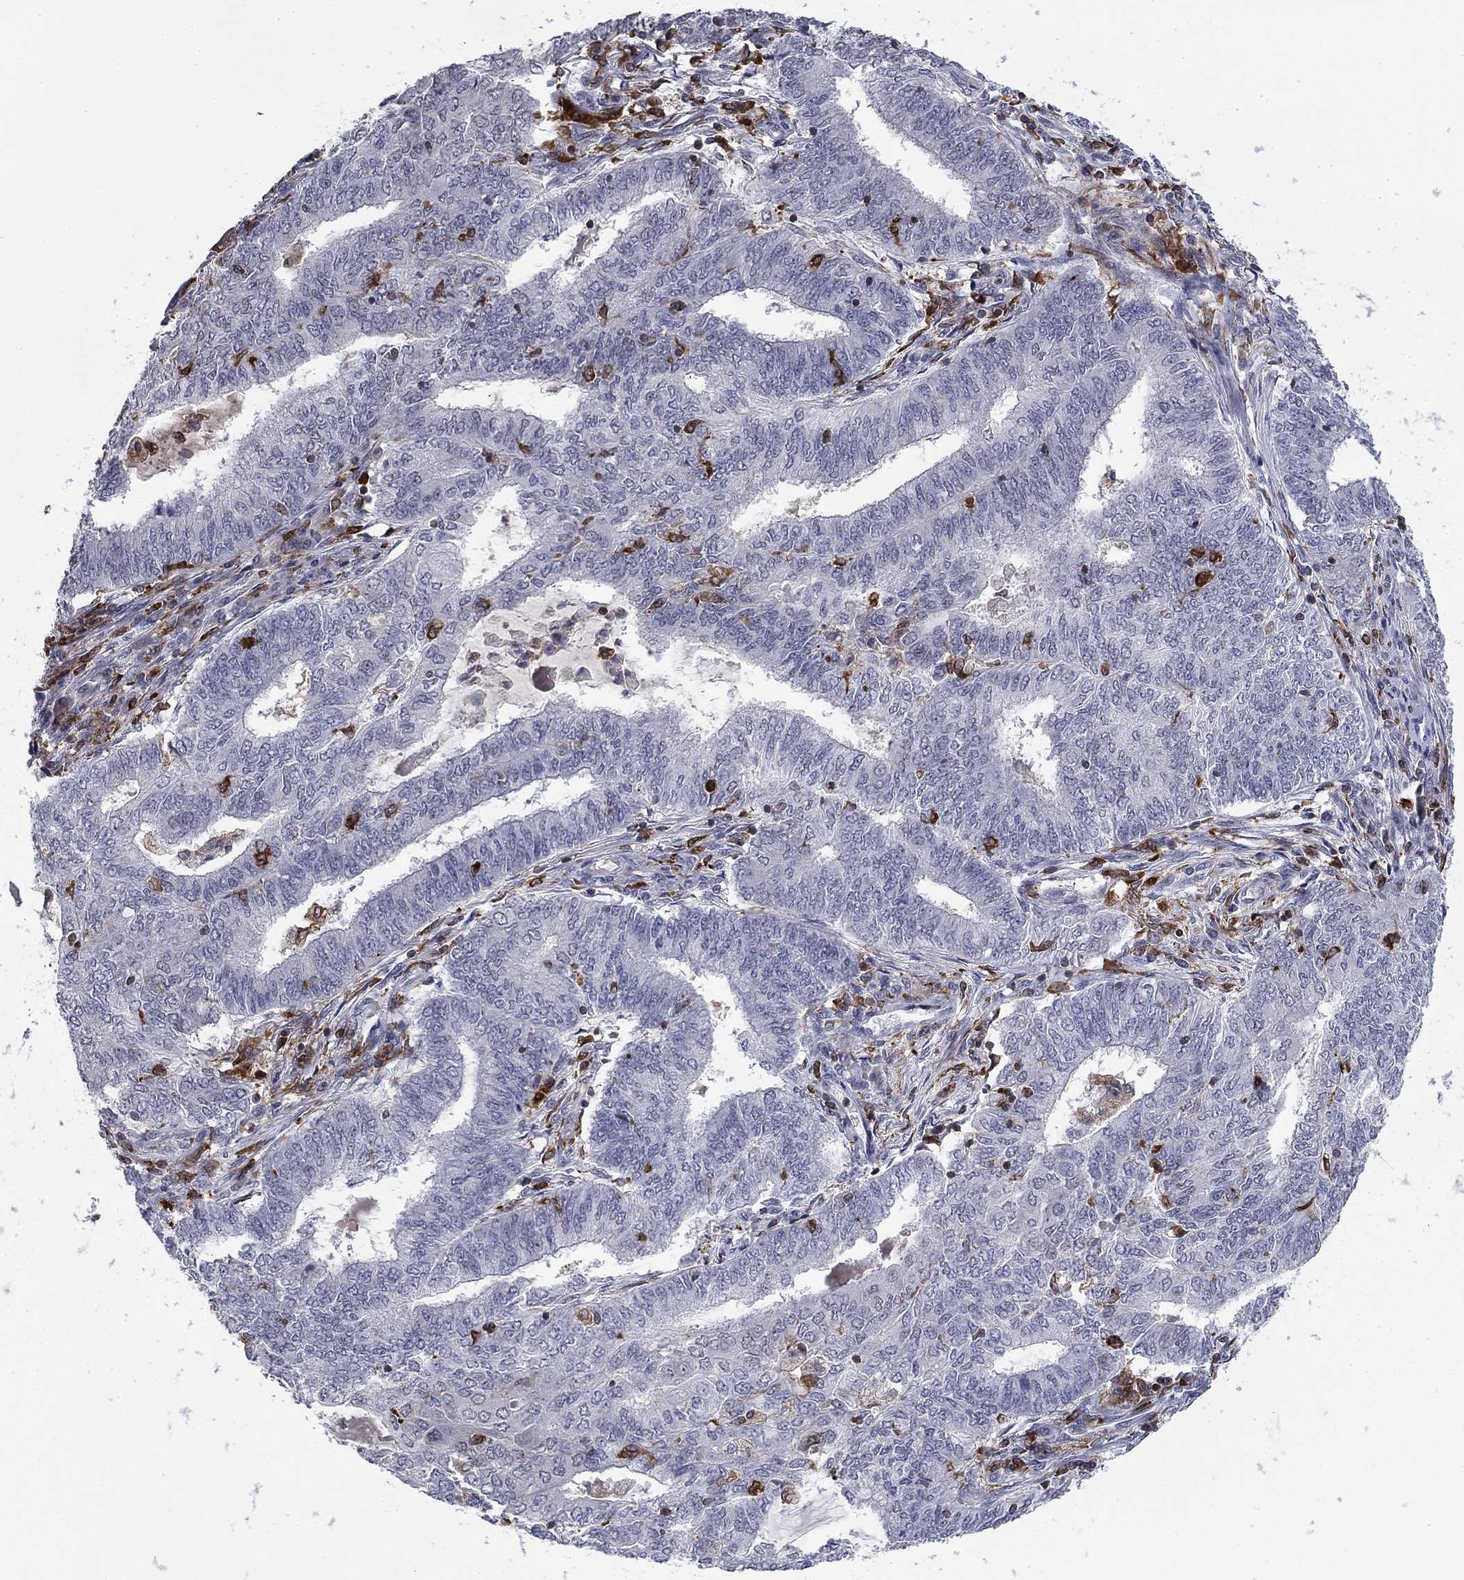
{"staining": {"intensity": "negative", "quantity": "none", "location": "none"}, "tissue": "endometrial cancer", "cell_type": "Tumor cells", "image_type": "cancer", "snomed": [{"axis": "morphology", "description": "Adenocarcinoma, NOS"}, {"axis": "topography", "description": "Endometrium"}], "caption": "IHC photomicrograph of endometrial cancer (adenocarcinoma) stained for a protein (brown), which reveals no expression in tumor cells.", "gene": "PLCB2", "patient": {"sex": "female", "age": 62}}